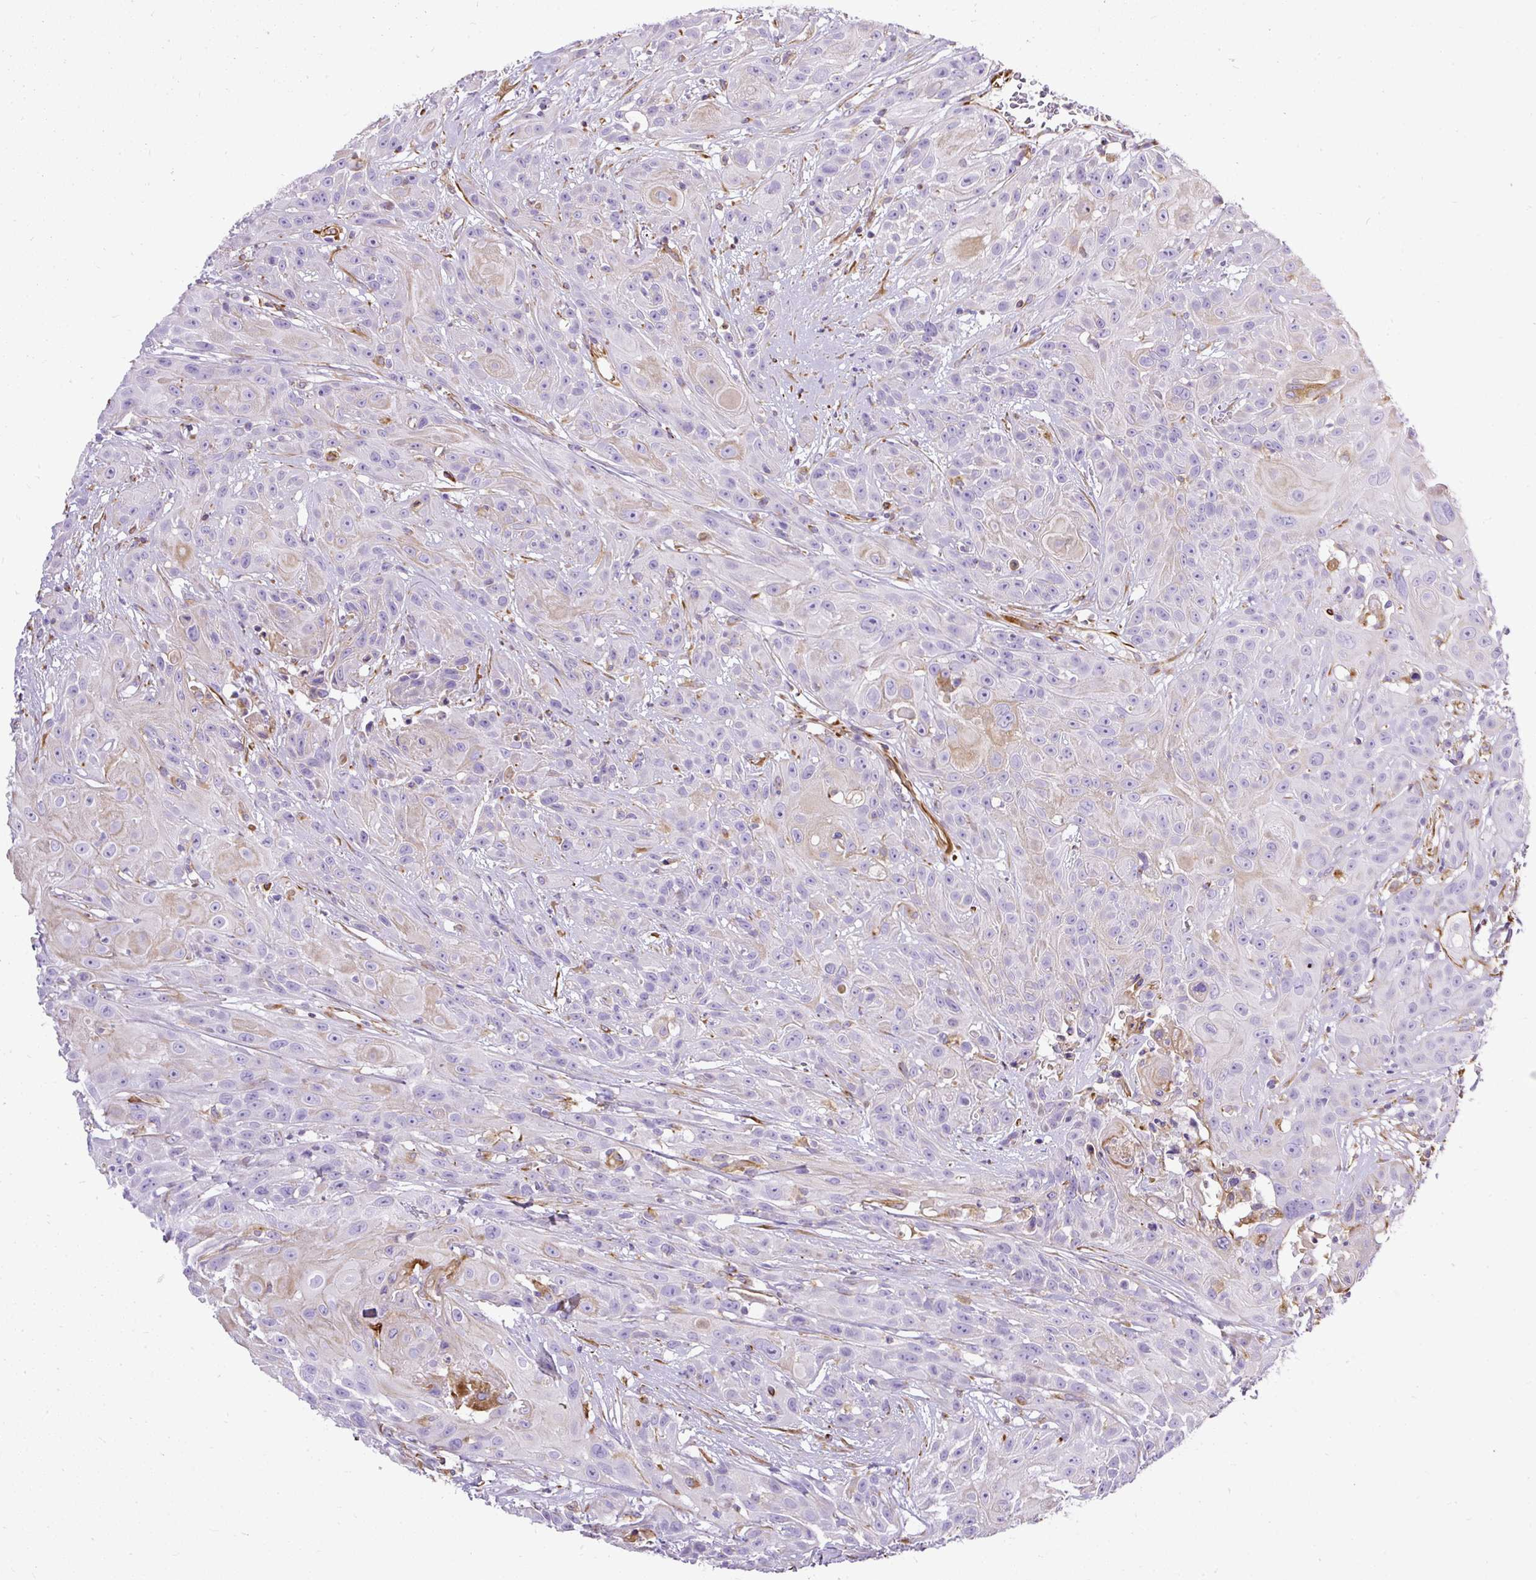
{"staining": {"intensity": "weak", "quantity": "<25%", "location": "cytoplasmic/membranous"}, "tissue": "head and neck cancer", "cell_type": "Tumor cells", "image_type": "cancer", "snomed": [{"axis": "morphology", "description": "Squamous cell carcinoma, NOS"}, {"axis": "topography", "description": "Skin"}, {"axis": "topography", "description": "Head-Neck"}], "caption": "Tumor cells show no significant staining in head and neck cancer (squamous cell carcinoma). (Immunohistochemistry, brightfield microscopy, high magnification).", "gene": "PLS1", "patient": {"sex": "male", "age": 80}}